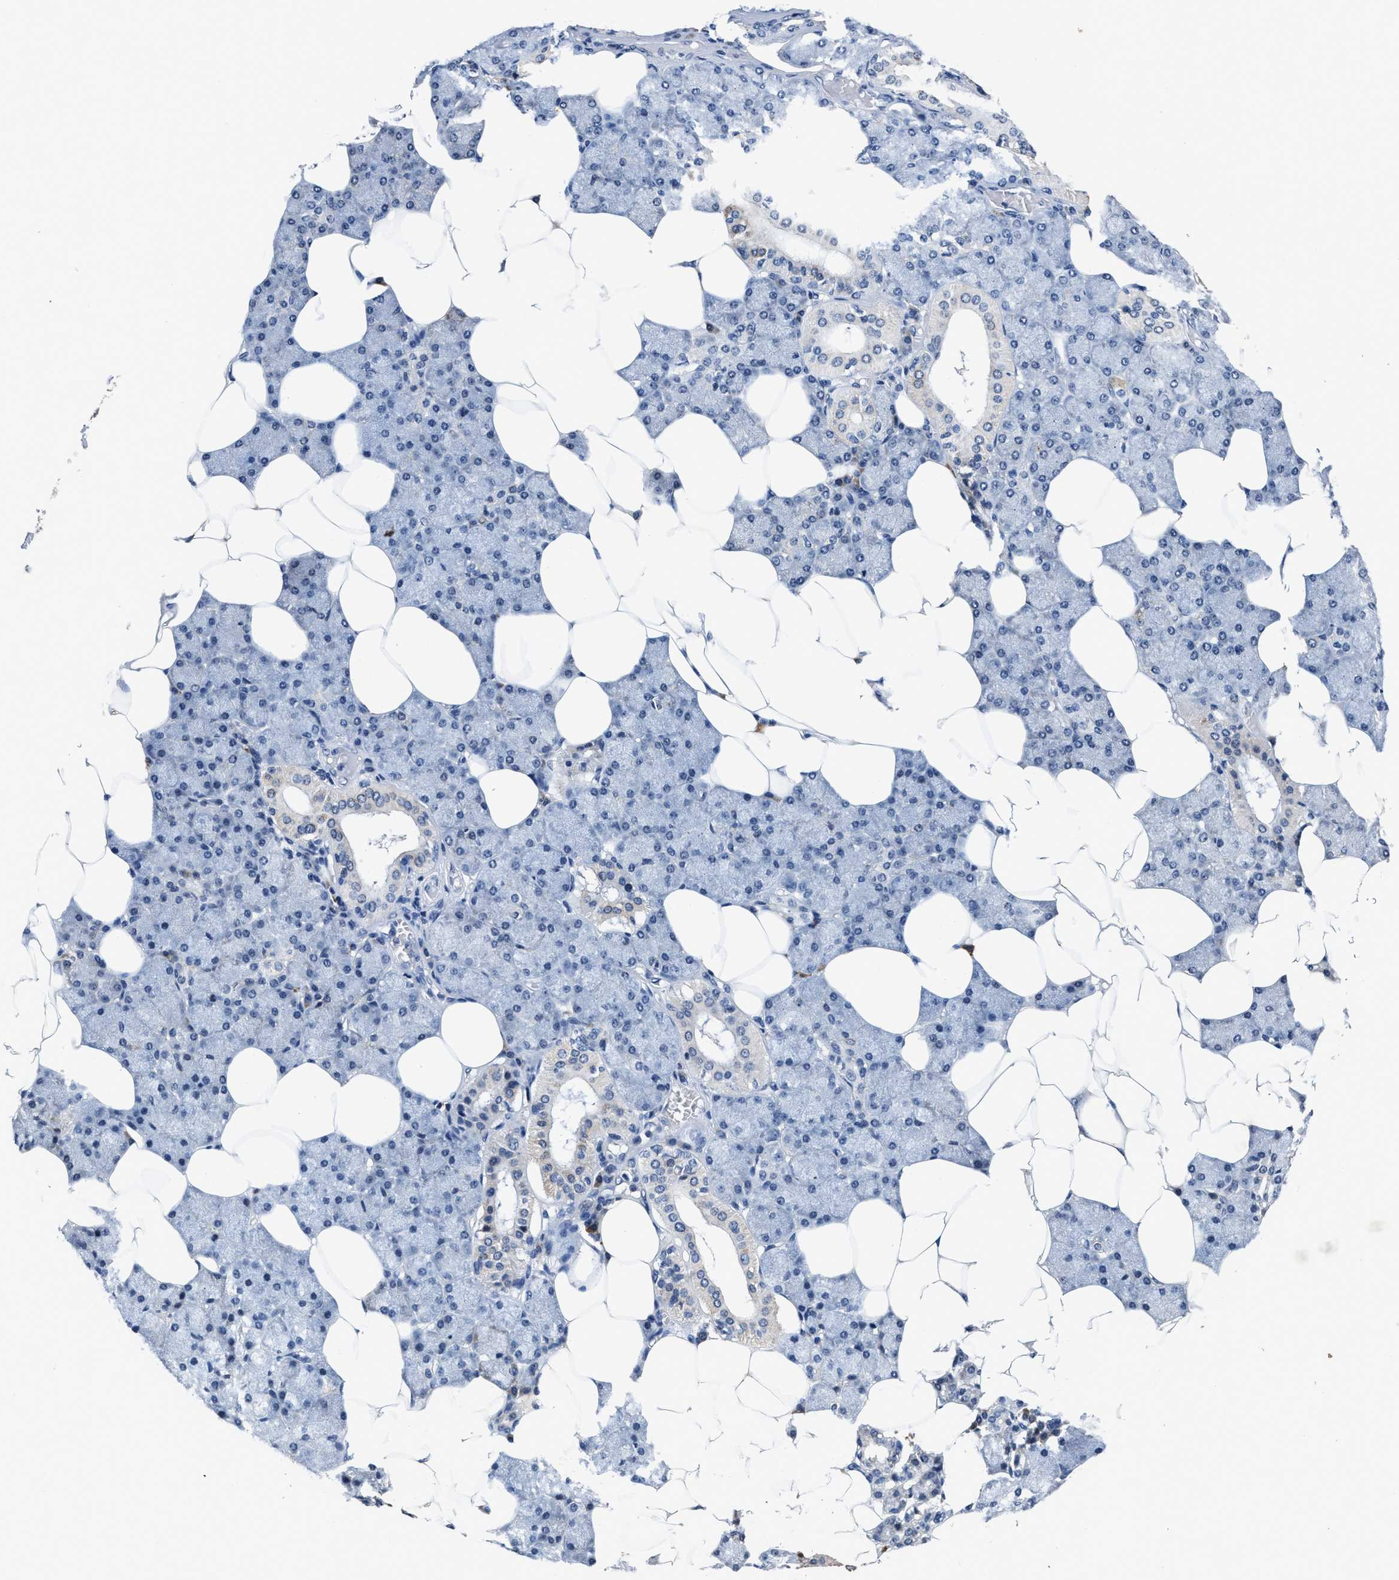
{"staining": {"intensity": "negative", "quantity": "none", "location": "none"}, "tissue": "salivary gland", "cell_type": "Glandular cells", "image_type": "normal", "snomed": [{"axis": "morphology", "description": "Normal tissue, NOS"}, {"axis": "topography", "description": "Salivary gland"}], "caption": "Photomicrograph shows no protein staining in glandular cells of benign salivary gland. (DAB immunohistochemistry (IHC) visualized using brightfield microscopy, high magnification).", "gene": "TMEM53", "patient": {"sex": "male", "age": 62}}